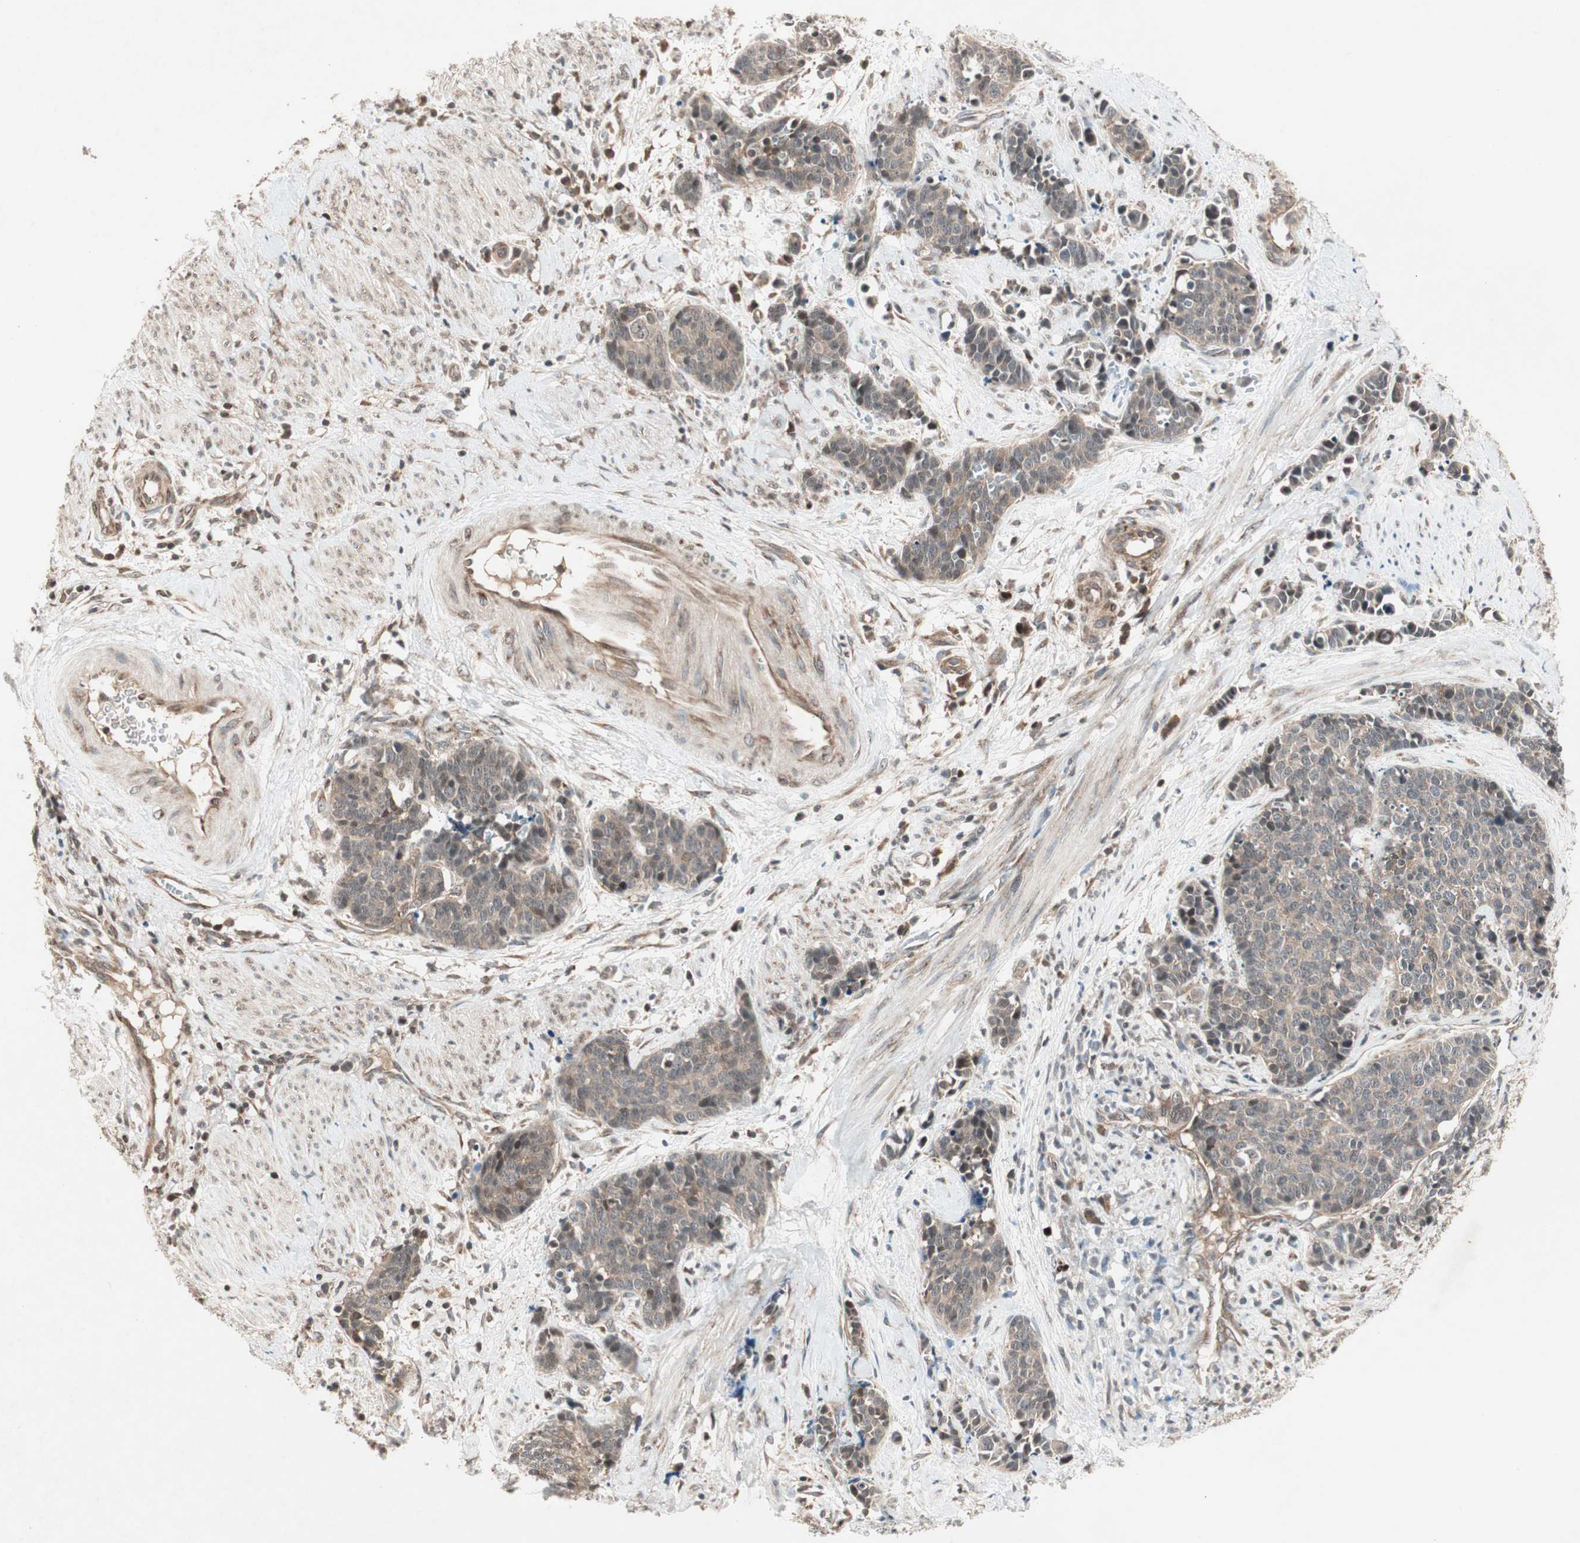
{"staining": {"intensity": "weak", "quantity": "<25%", "location": "cytoplasmic/membranous"}, "tissue": "cervical cancer", "cell_type": "Tumor cells", "image_type": "cancer", "snomed": [{"axis": "morphology", "description": "Squamous cell carcinoma, NOS"}, {"axis": "topography", "description": "Cervix"}], "caption": "Tumor cells show no significant expression in cervical cancer (squamous cell carcinoma).", "gene": "IRS1", "patient": {"sex": "female", "age": 35}}